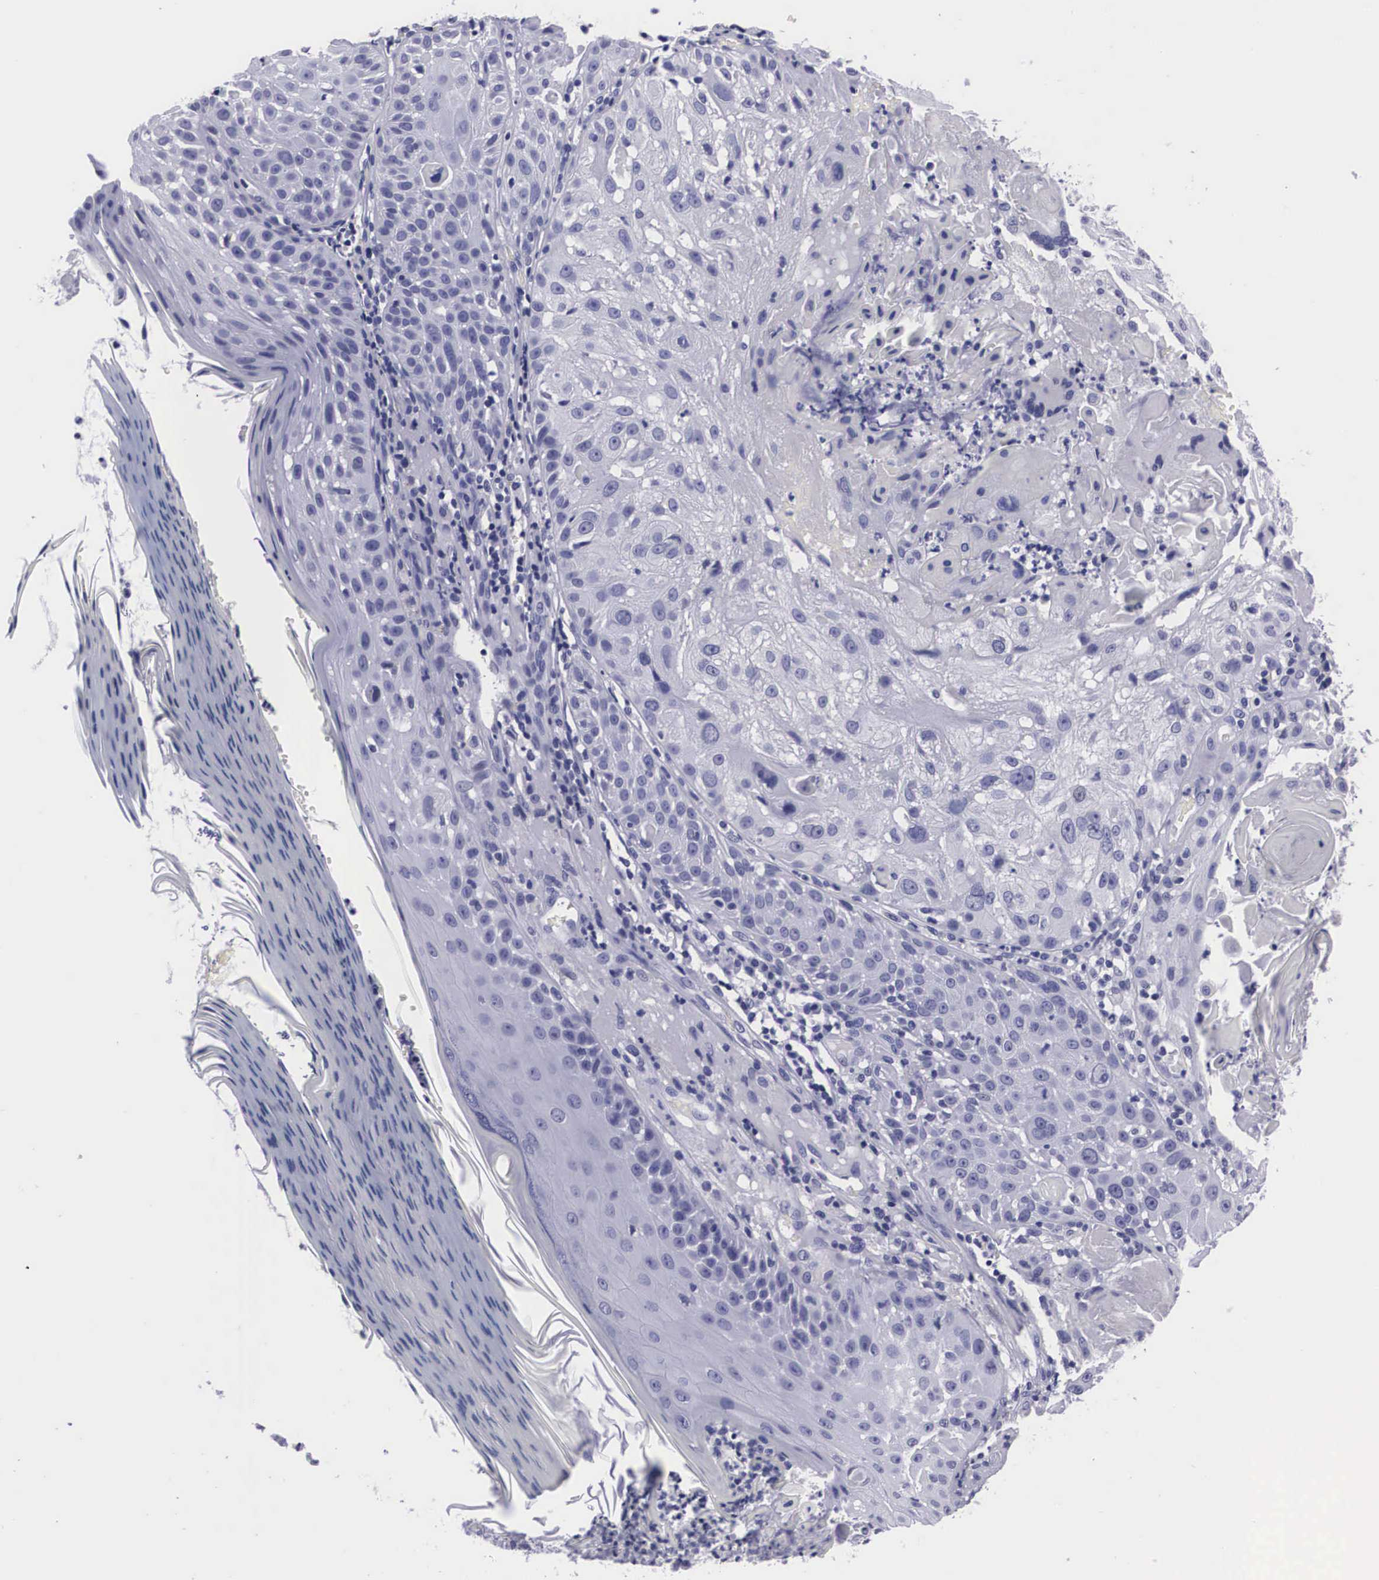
{"staining": {"intensity": "negative", "quantity": "none", "location": "none"}, "tissue": "skin cancer", "cell_type": "Tumor cells", "image_type": "cancer", "snomed": [{"axis": "morphology", "description": "Squamous cell carcinoma, NOS"}, {"axis": "topography", "description": "Skin"}], "caption": "A high-resolution image shows IHC staining of squamous cell carcinoma (skin), which exhibits no significant expression in tumor cells.", "gene": "C22orf31", "patient": {"sex": "female", "age": 89}}